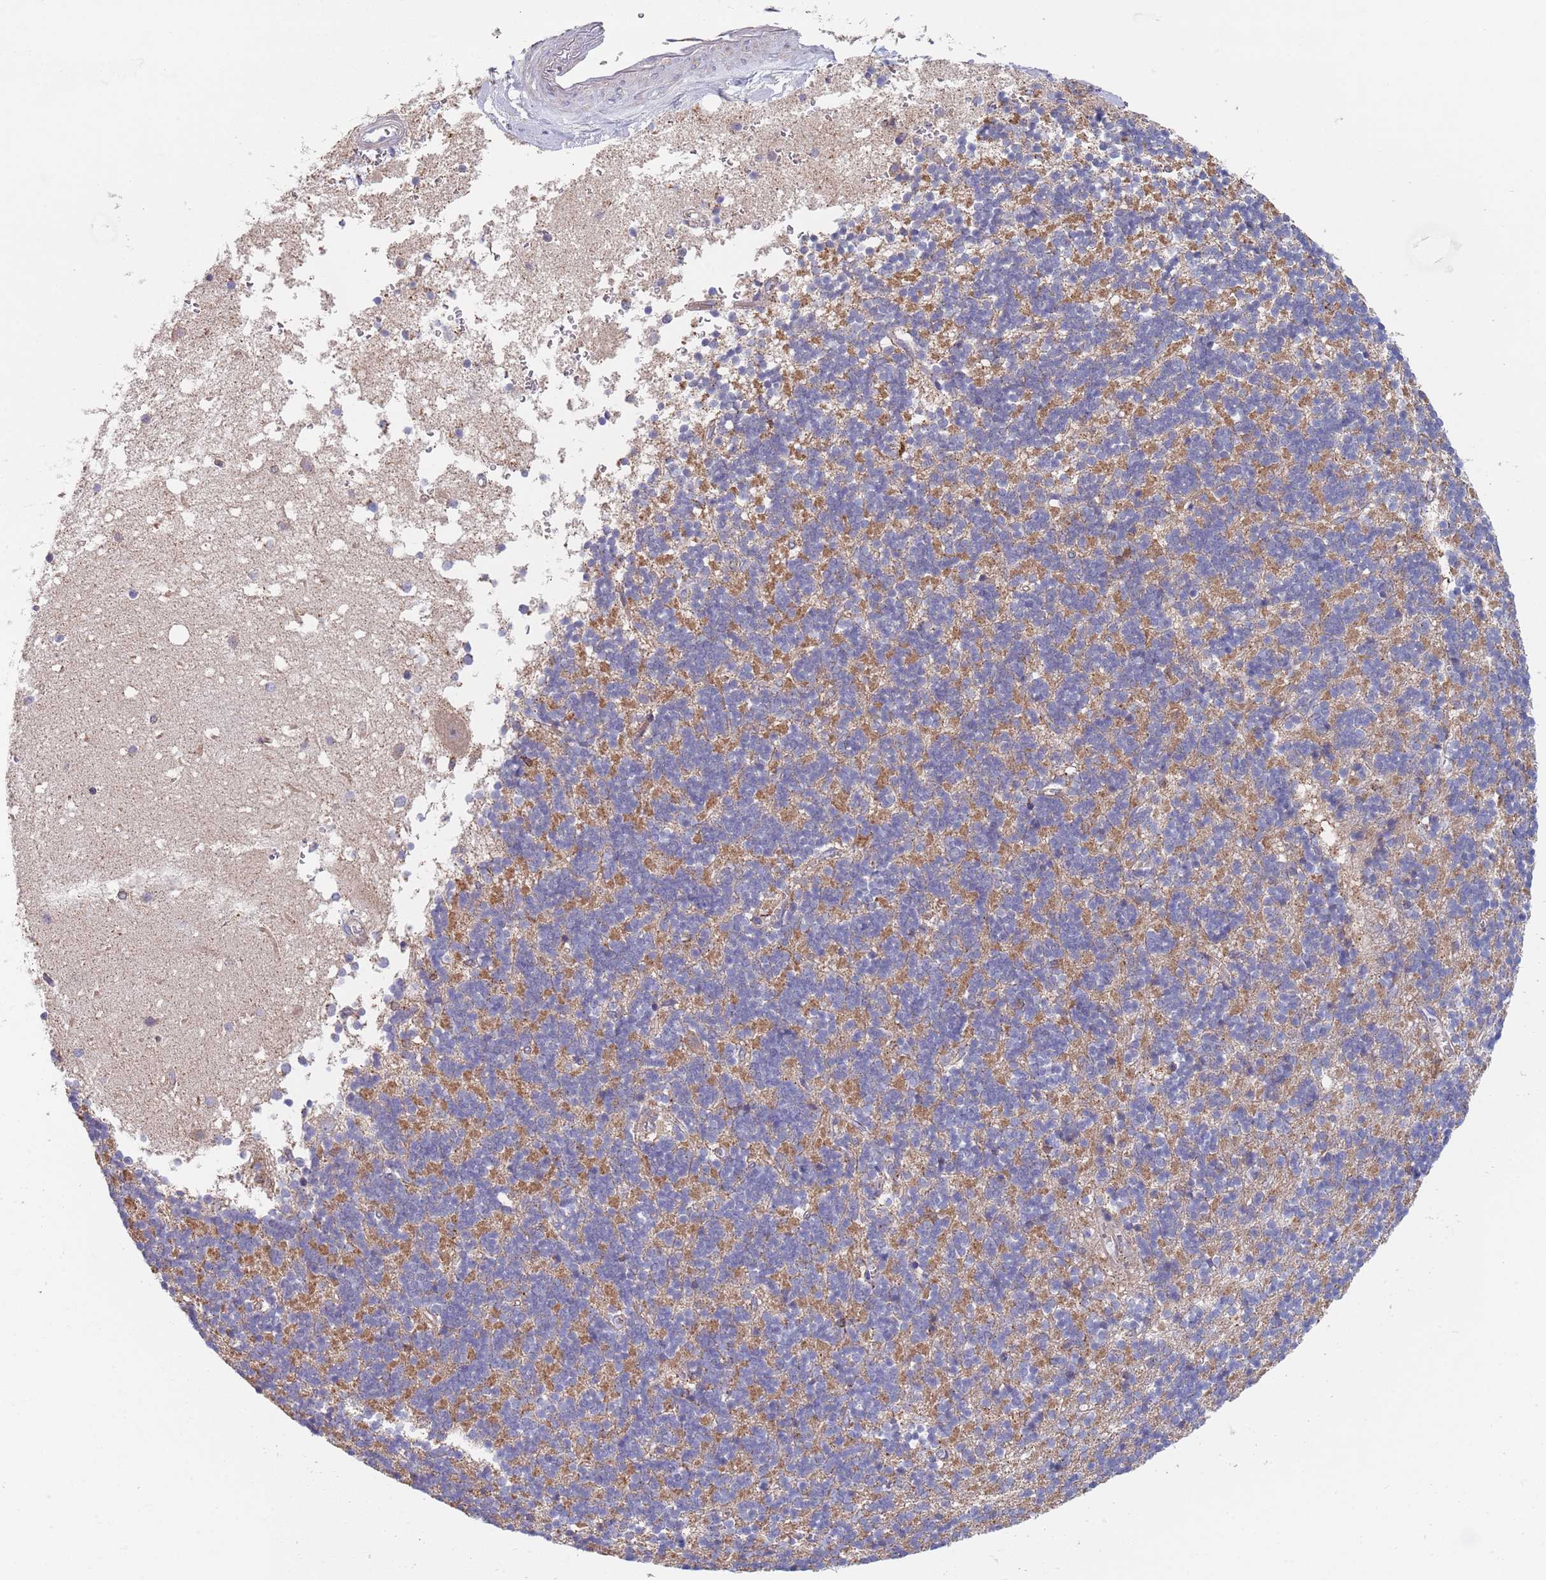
{"staining": {"intensity": "moderate", "quantity": "25%-75%", "location": "cytoplasmic/membranous"}, "tissue": "cerebellum", "cell_type": "Cells in granular layer", "image_type": "normal", "snomed": [{"axis": "morphology", "description": "Normal tissue, NOS"}, {"axis": "topography", "description": "Cerebellum"}], "caption": "Protein staining of benign cerebellum exhibits moderate cytoplasmic/membranous staining in about 25%-75% of cells in granular layer.", "gene": "PWWP3A", "patient": {"sex": "male", "age": 54}}